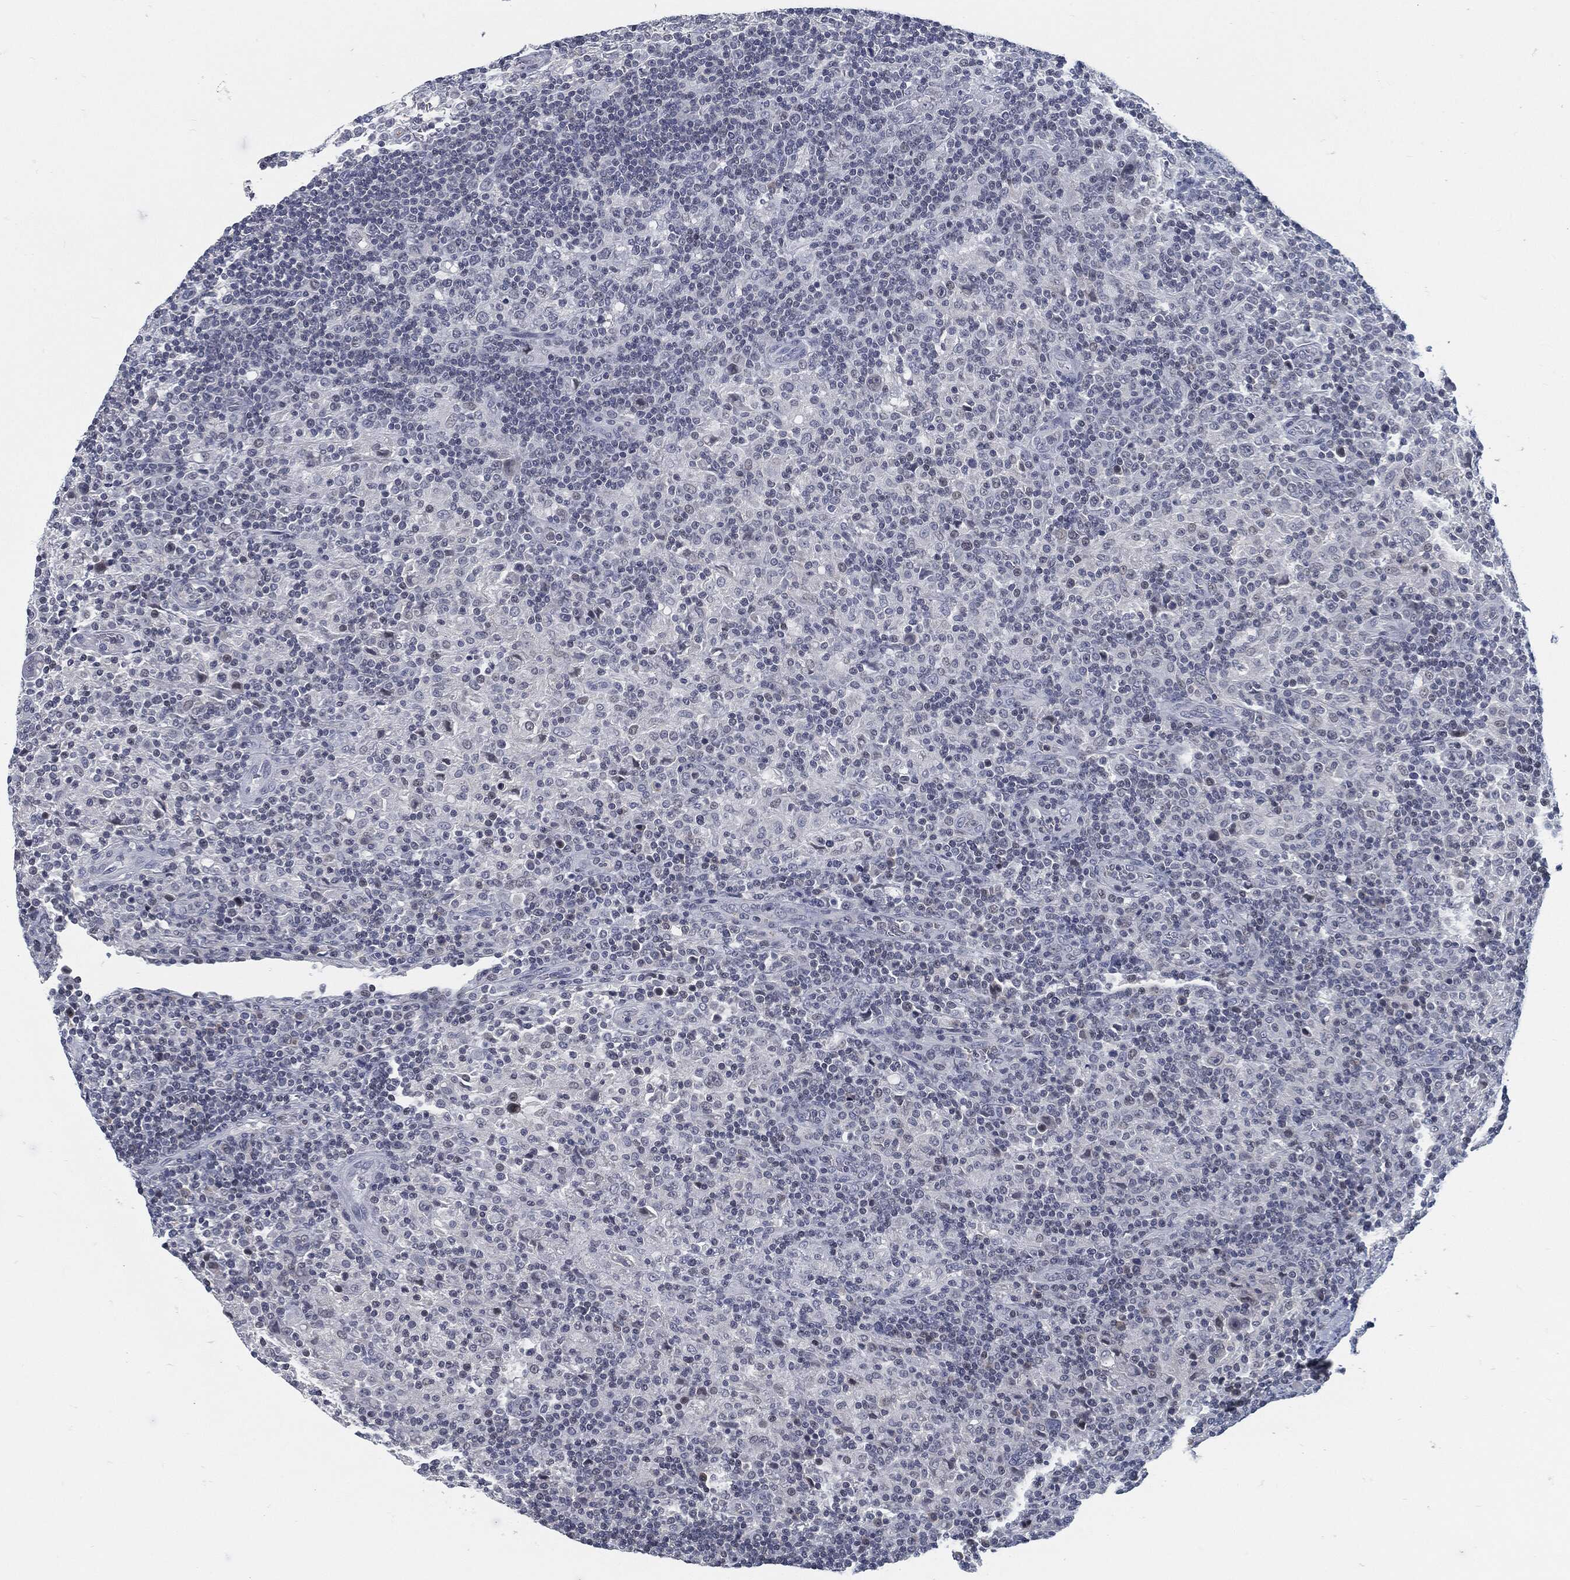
{"staining": {"intensity": "negative", "quantity": "none", "location": "none"}, "tissue": "lymphoma", "cell_type": "Tumor cells", "image_type": "cancer", "snomed": [{"axis": "morphology", "description": "Hodgkin's disease, NOS"}, {"axis": "topography", "description": "Lymph node"}], "caption": "There is no significant staining in tumor cells of Hodgkin's disease. (Immunohistochemistry (ihc), brightfield microscopy, high magnification).", "gene": "PROM1", "patient": {"sex": "male", "age": 70}}